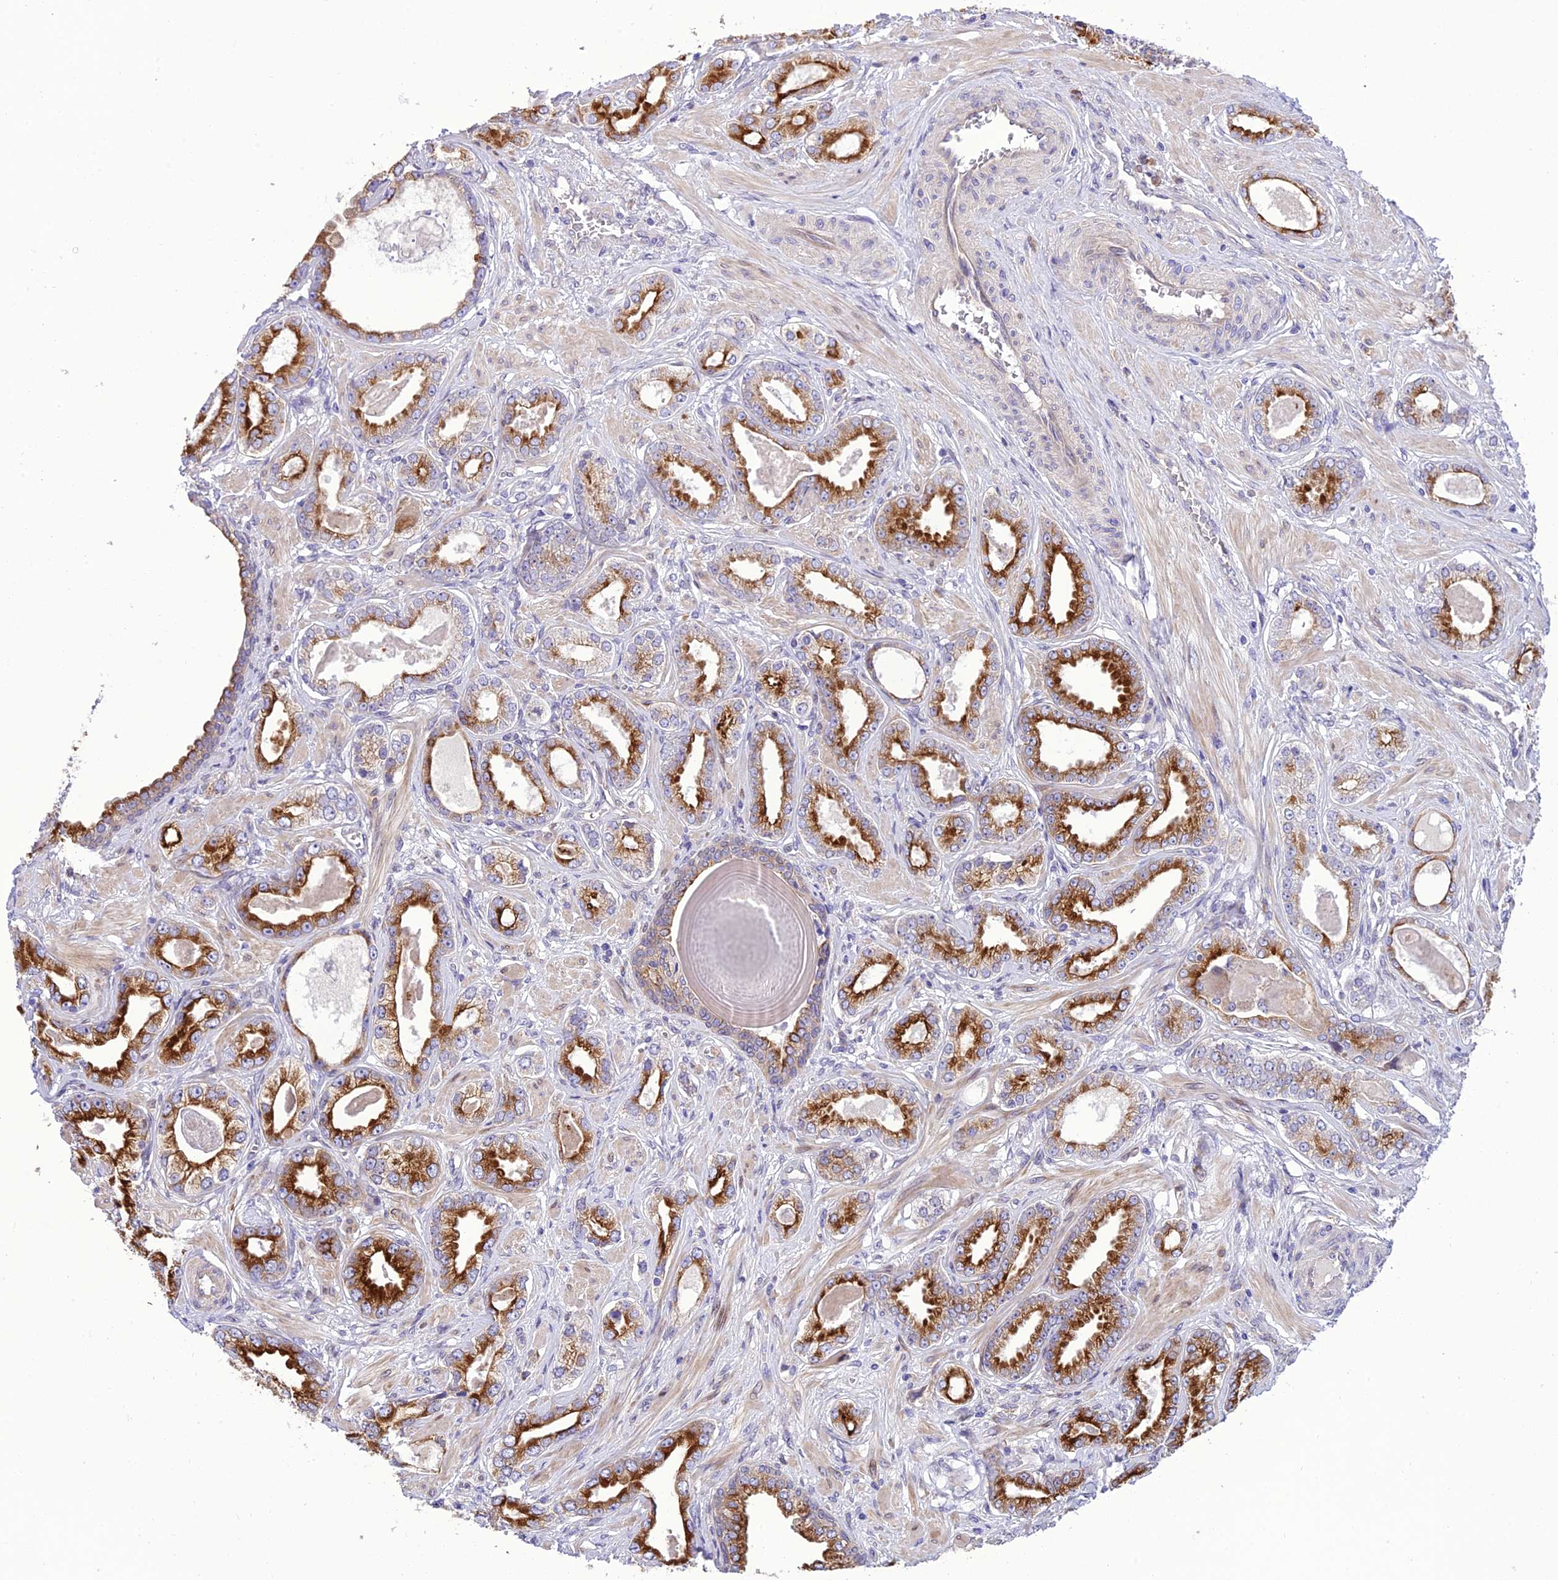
{"staining": {"intensity": "strong", "quantity": ">75%", "location": "cytoplasmic/membranous"}, "tissue": "prostate cancer", "cell_type": "Tumor cells", "image_type": "cancer", "snomed": [{"axis": "morphology", "description": "Adenocarcinoma, Low grade"}, {"axis": "topography", "description": "Prostate"}], "caption": "Immunohistochemistry of human prostate cancer (low-grade adenocarcinoma) demonstrates high levels of strong cytoplasmic/membranous expression in approximately >75% of tumor cells. The staining is performed using DAB (3,3'-diaminobenzidine) brown chromogen to label protein expression. The nuclei are counter-stained blue using hematoxylin.", "gene": "JMY", "patient": {"sex": "male", "age": 64}}